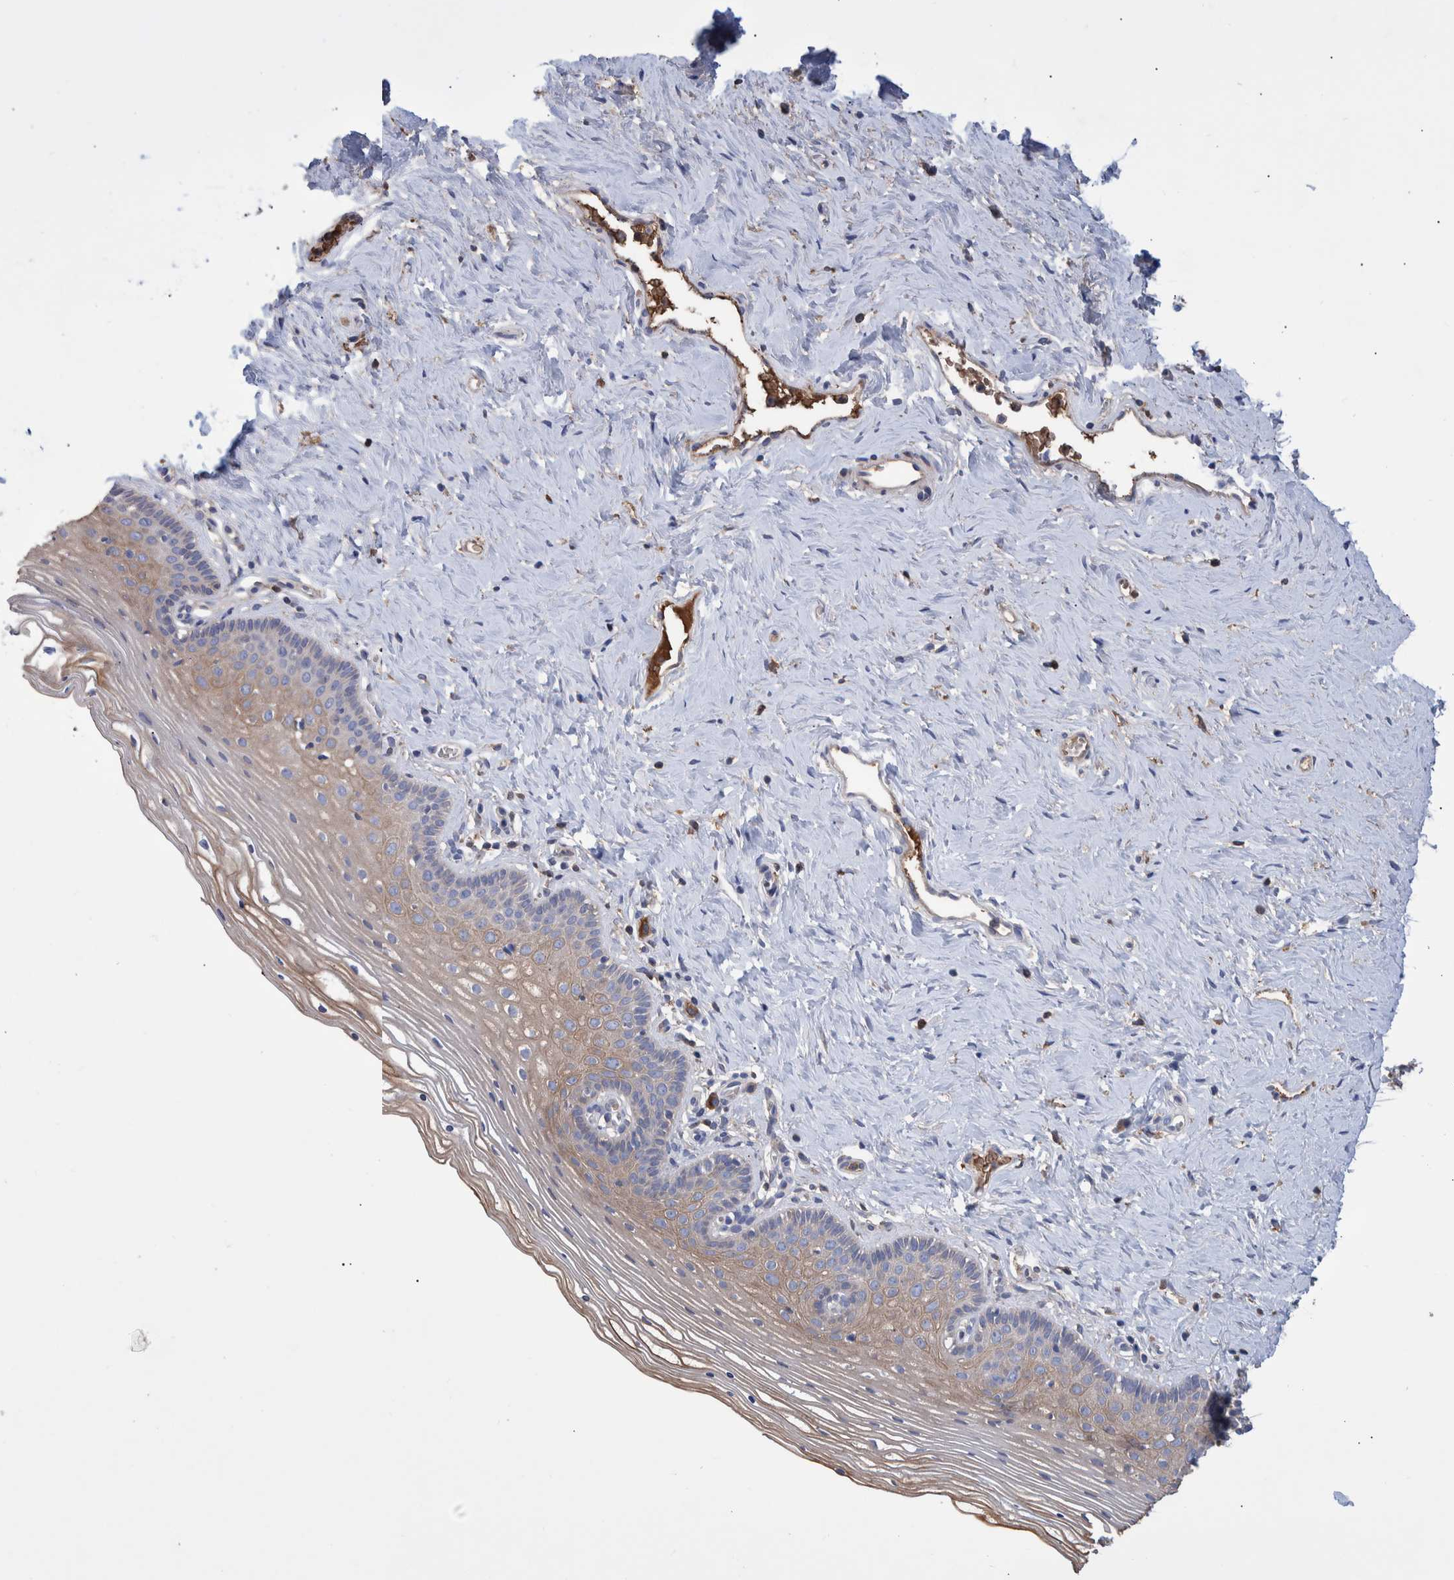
{"staining": {"intensity": "weak", "quantity": "<25%", "location": "cytoplasmic/membranous"}, "tissue": "vagina", "cell_type": "Squamous epithelial cells", "image_type": "normal", "snomed": [{"axis": "morphology", "description": "Normal tissue, NOS"}, {"axis": "topography", "description": "Vagina"}], "caption": "Immunohistochemical staining of benign vagina displays no significant positivity in squamous epithelial cells.", "gene": "DLL4", "patient": {"sex": "female", "age": 32}}